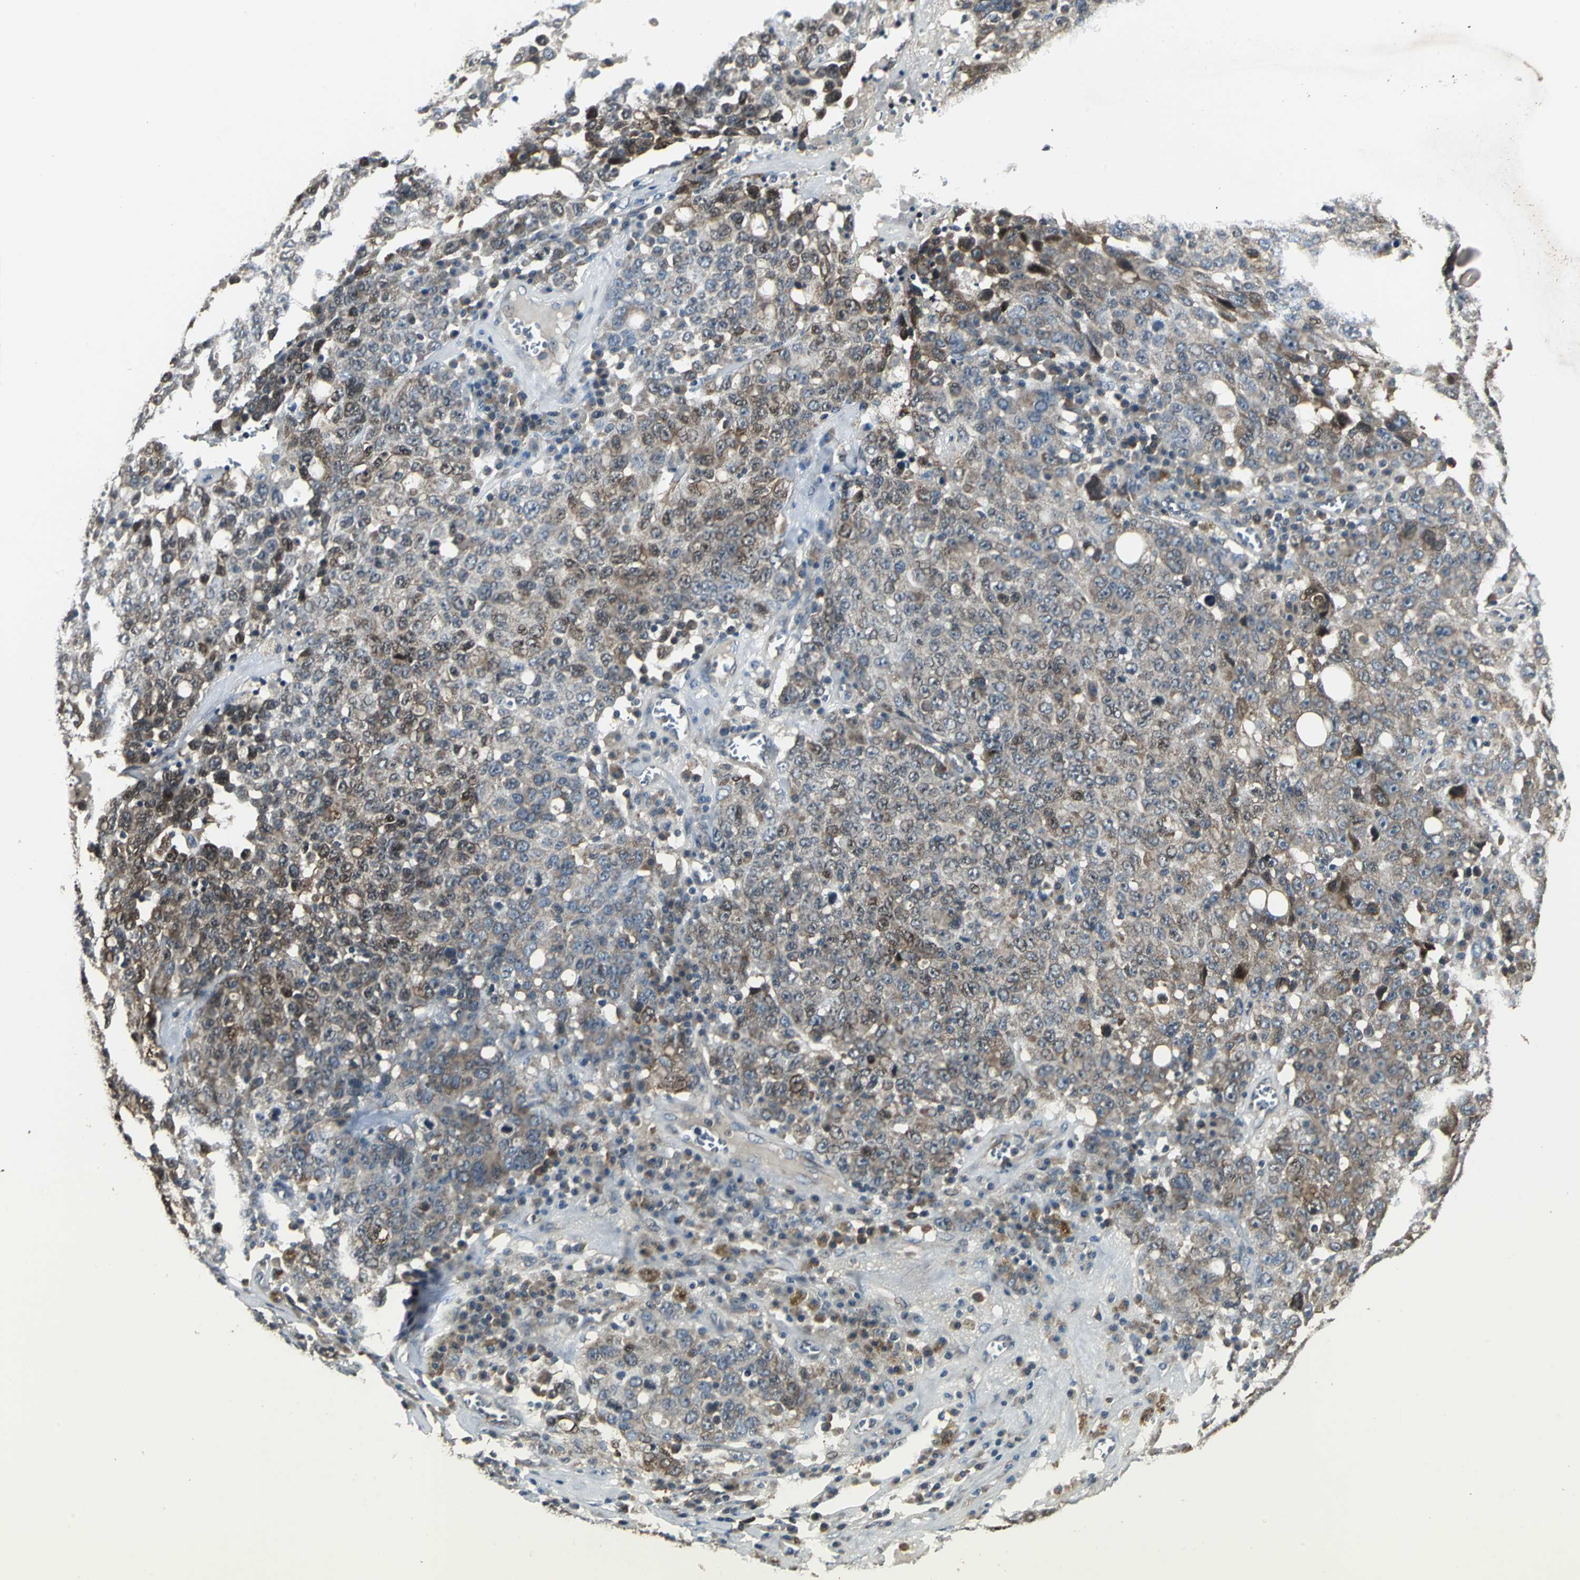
{"staining": {"intensity": "moderate", "quantity": "25%-75%", "location": "cytoplasmic/membranous,nuclear"}, "tissue": "ovarian cancer", "cell_type": "Tumor cells", "image_type": "cancer", "snomed": [{"axis": "morphology", "description": "Carcinoma, endometroid"}, {"axis": "topography", "description": "Ovary"}], "caption": "Immunohistochemistry (IHC) (DAB) staining of ovarian cancer (endometroid carcinoma) displays moderate cytoplasmic/membranous and nuclear protein expression in about 25%-75% of tumor cells.", "gene": "PFDN1", "patient": {"sex": "female", "age": 62}}